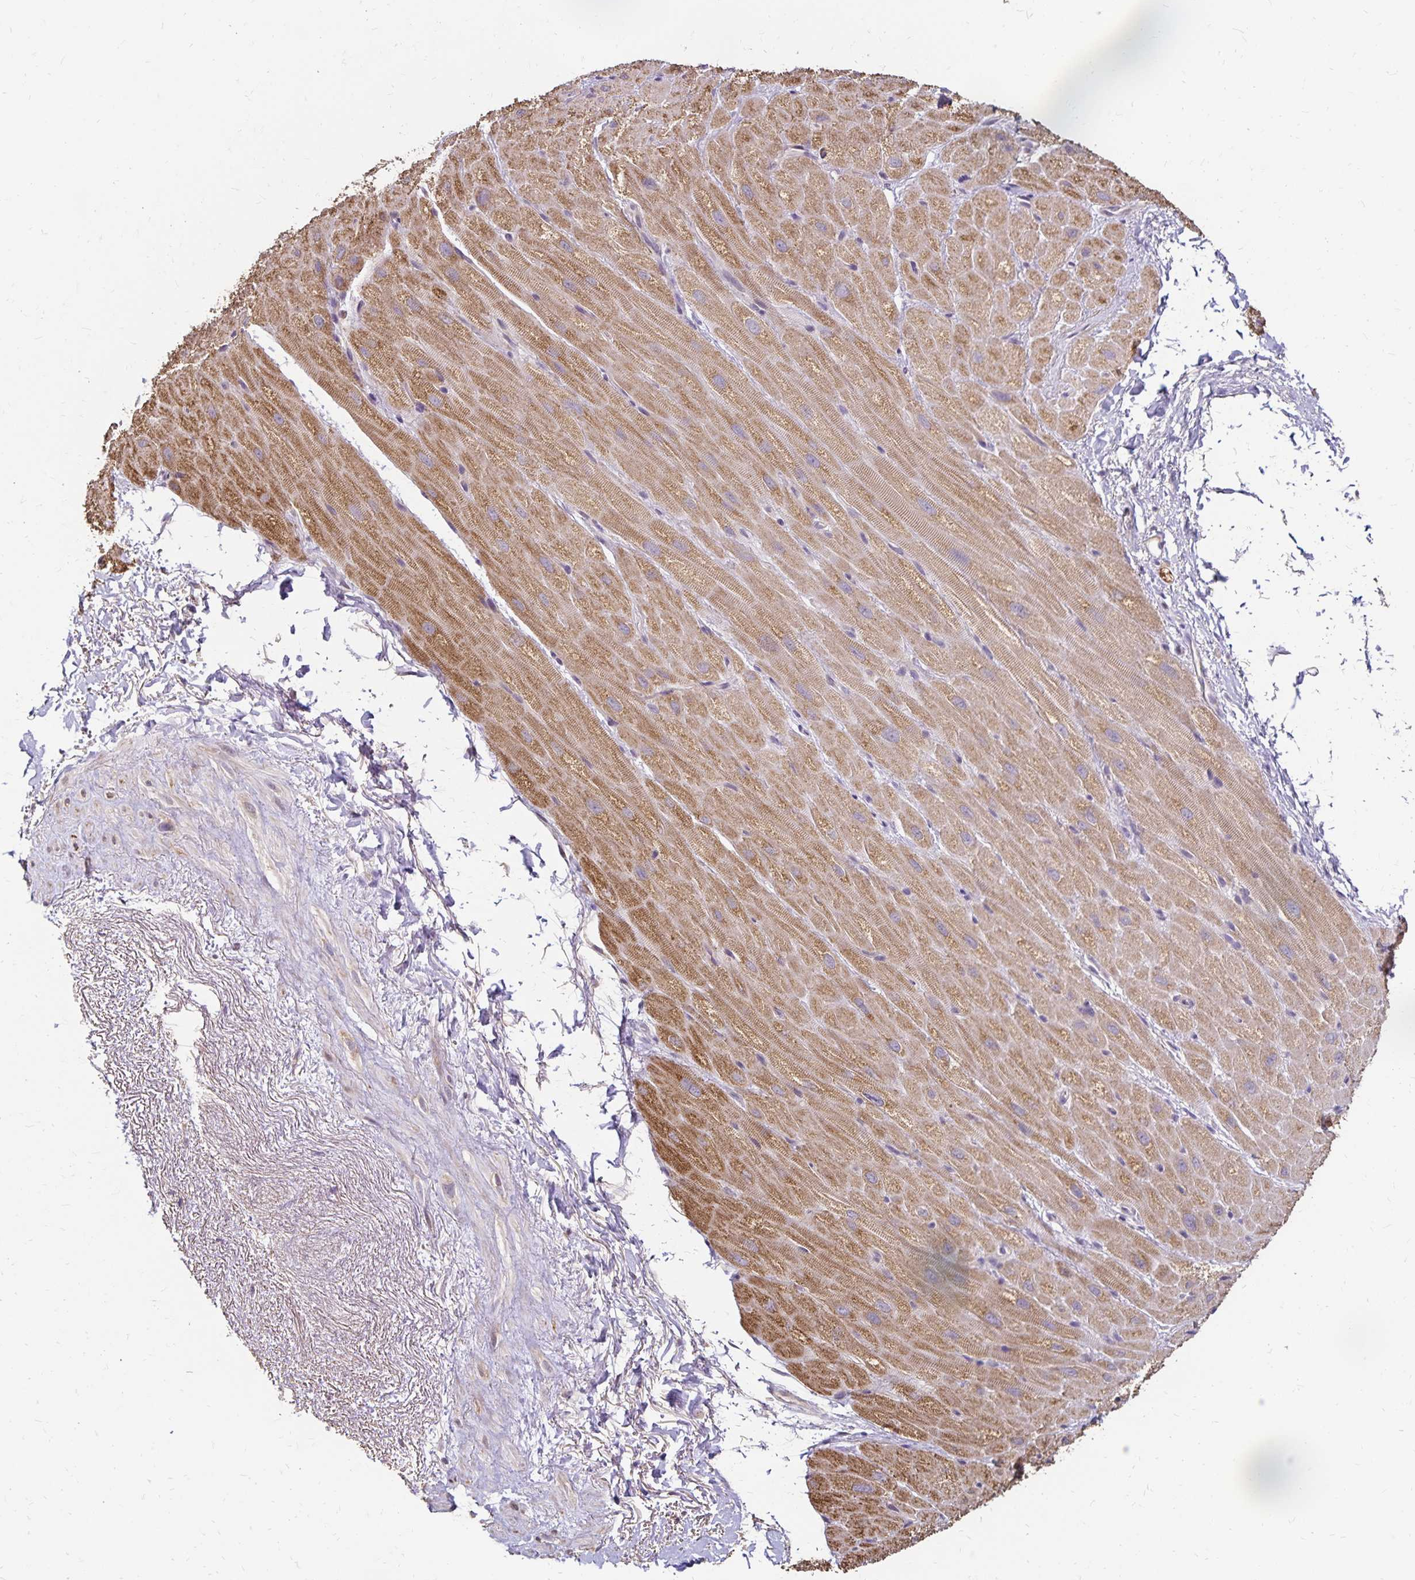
{"staining": {"intensity": "moderate", "quantity": "25%-75%", "location": "cytoplasmic/membranous"}, "tissue": "heart muscle", "cell_type": "Cardiomyocytes", "image_type": "normal", "snomed": [{"axis": "morphology", "description": "Normal tissue, NOS"}, {"axis": "topography", "description": "Heart"}], "caption": "This is a photomicrograph of immunohistochemistry staining of normal heart muscle, which shows moderate staining in the cytoplasmic/membranous of cardiomyocytes.", "gene": "EMC10", "patient": {"sex": "male", "age": 62}}